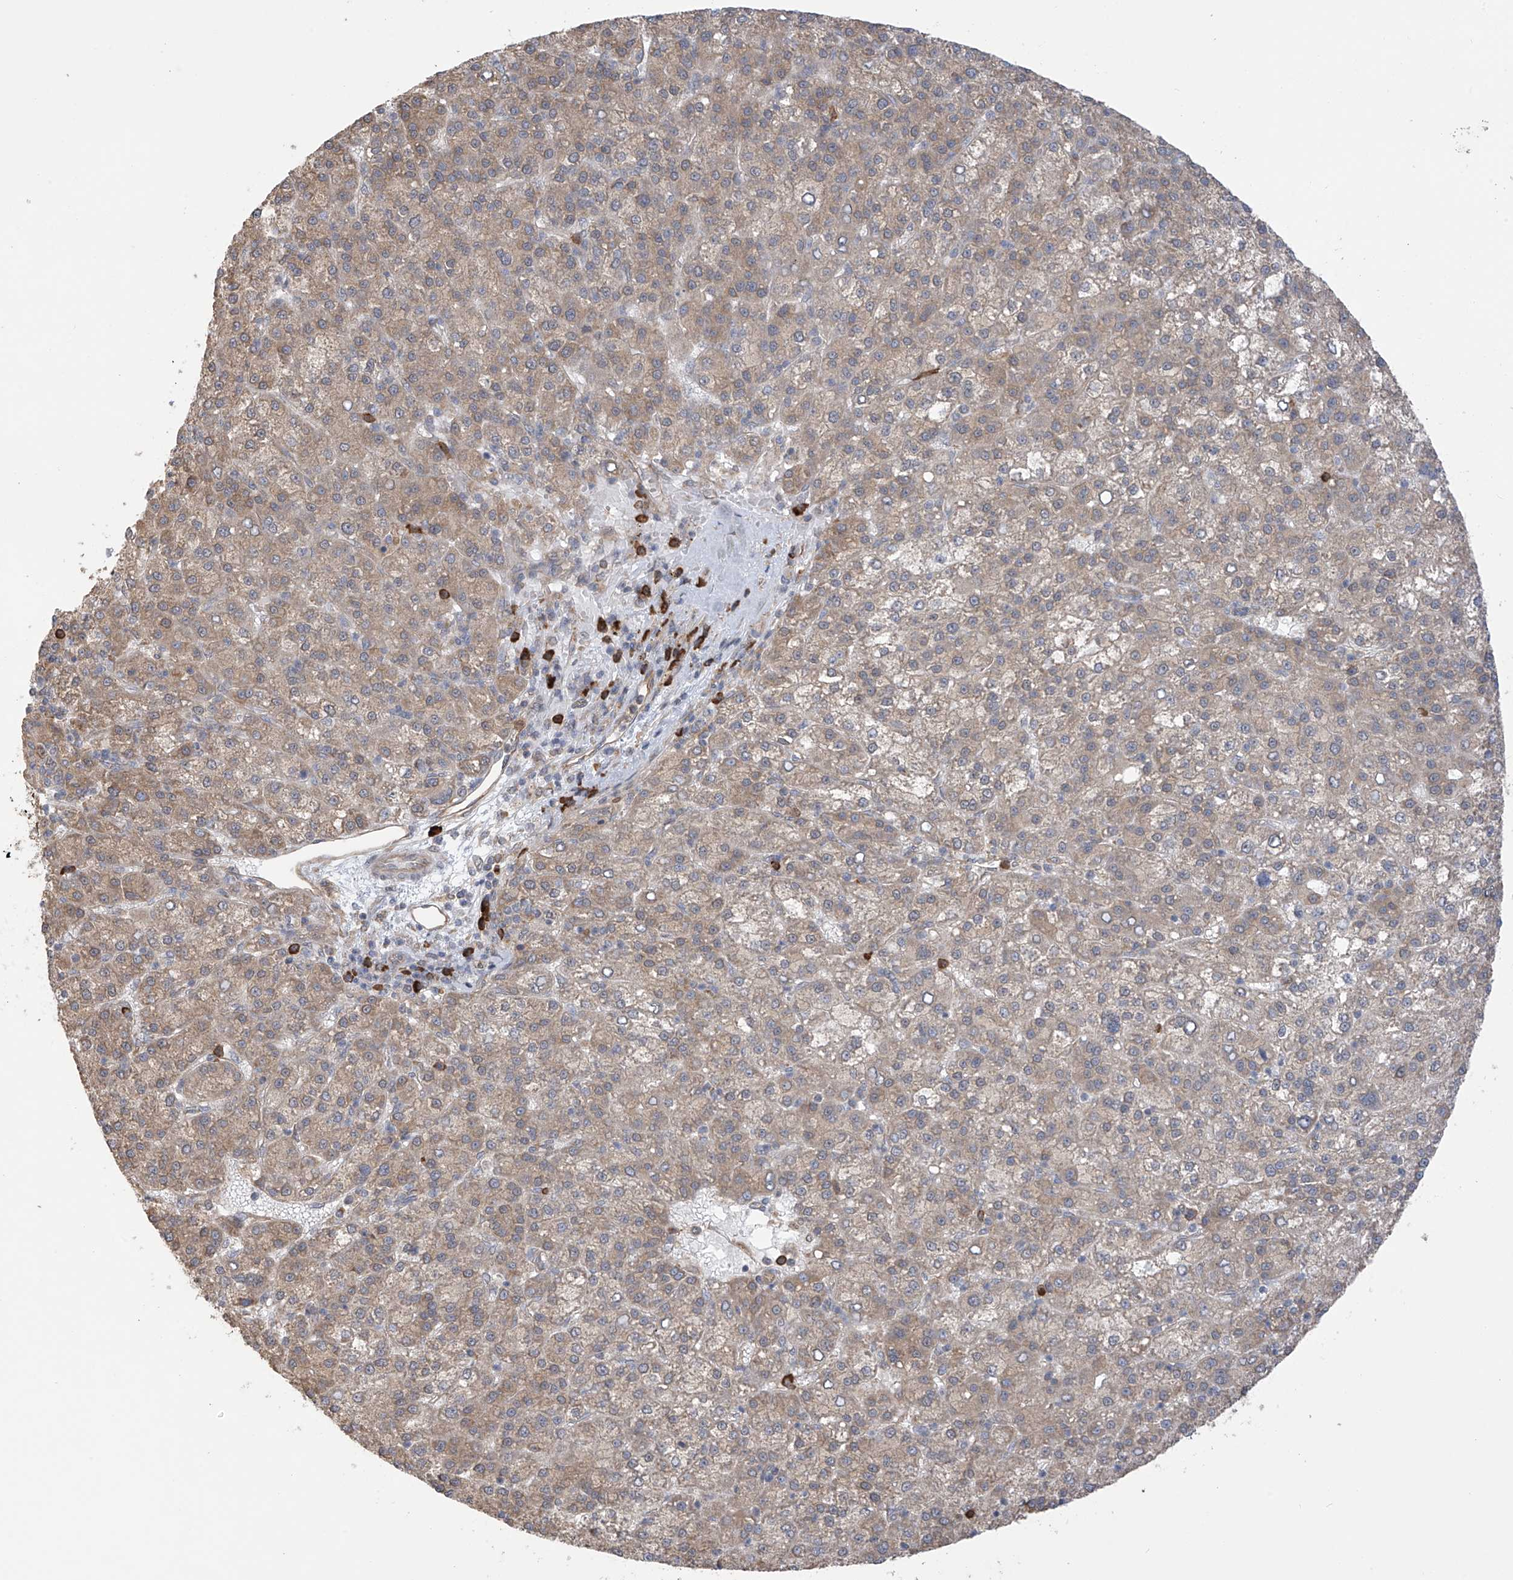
{"staining": {"intensity": "weak", "quantity": "25%-75%", "location": "cytoplasmic/membranous"}, "tissue": "liver cancer", "cell_type": "Tumor cells", "image_type": "cancer", "snomed": [{"axis": "morphology", "description": "Carcinoma, Hepatocellular, NOS"}, {"axis": "topography", "description": "Liver"}], "caption": "A high-resolution image shows IHC staining of liver cancer (hepatocellular carcinoma), which shows weak cytoplasmic/membranous positivity in approximately 25%-75% of tumor cells.", "gene": "KIAA1522", "patient": {"sex": "female", "age": 58}}